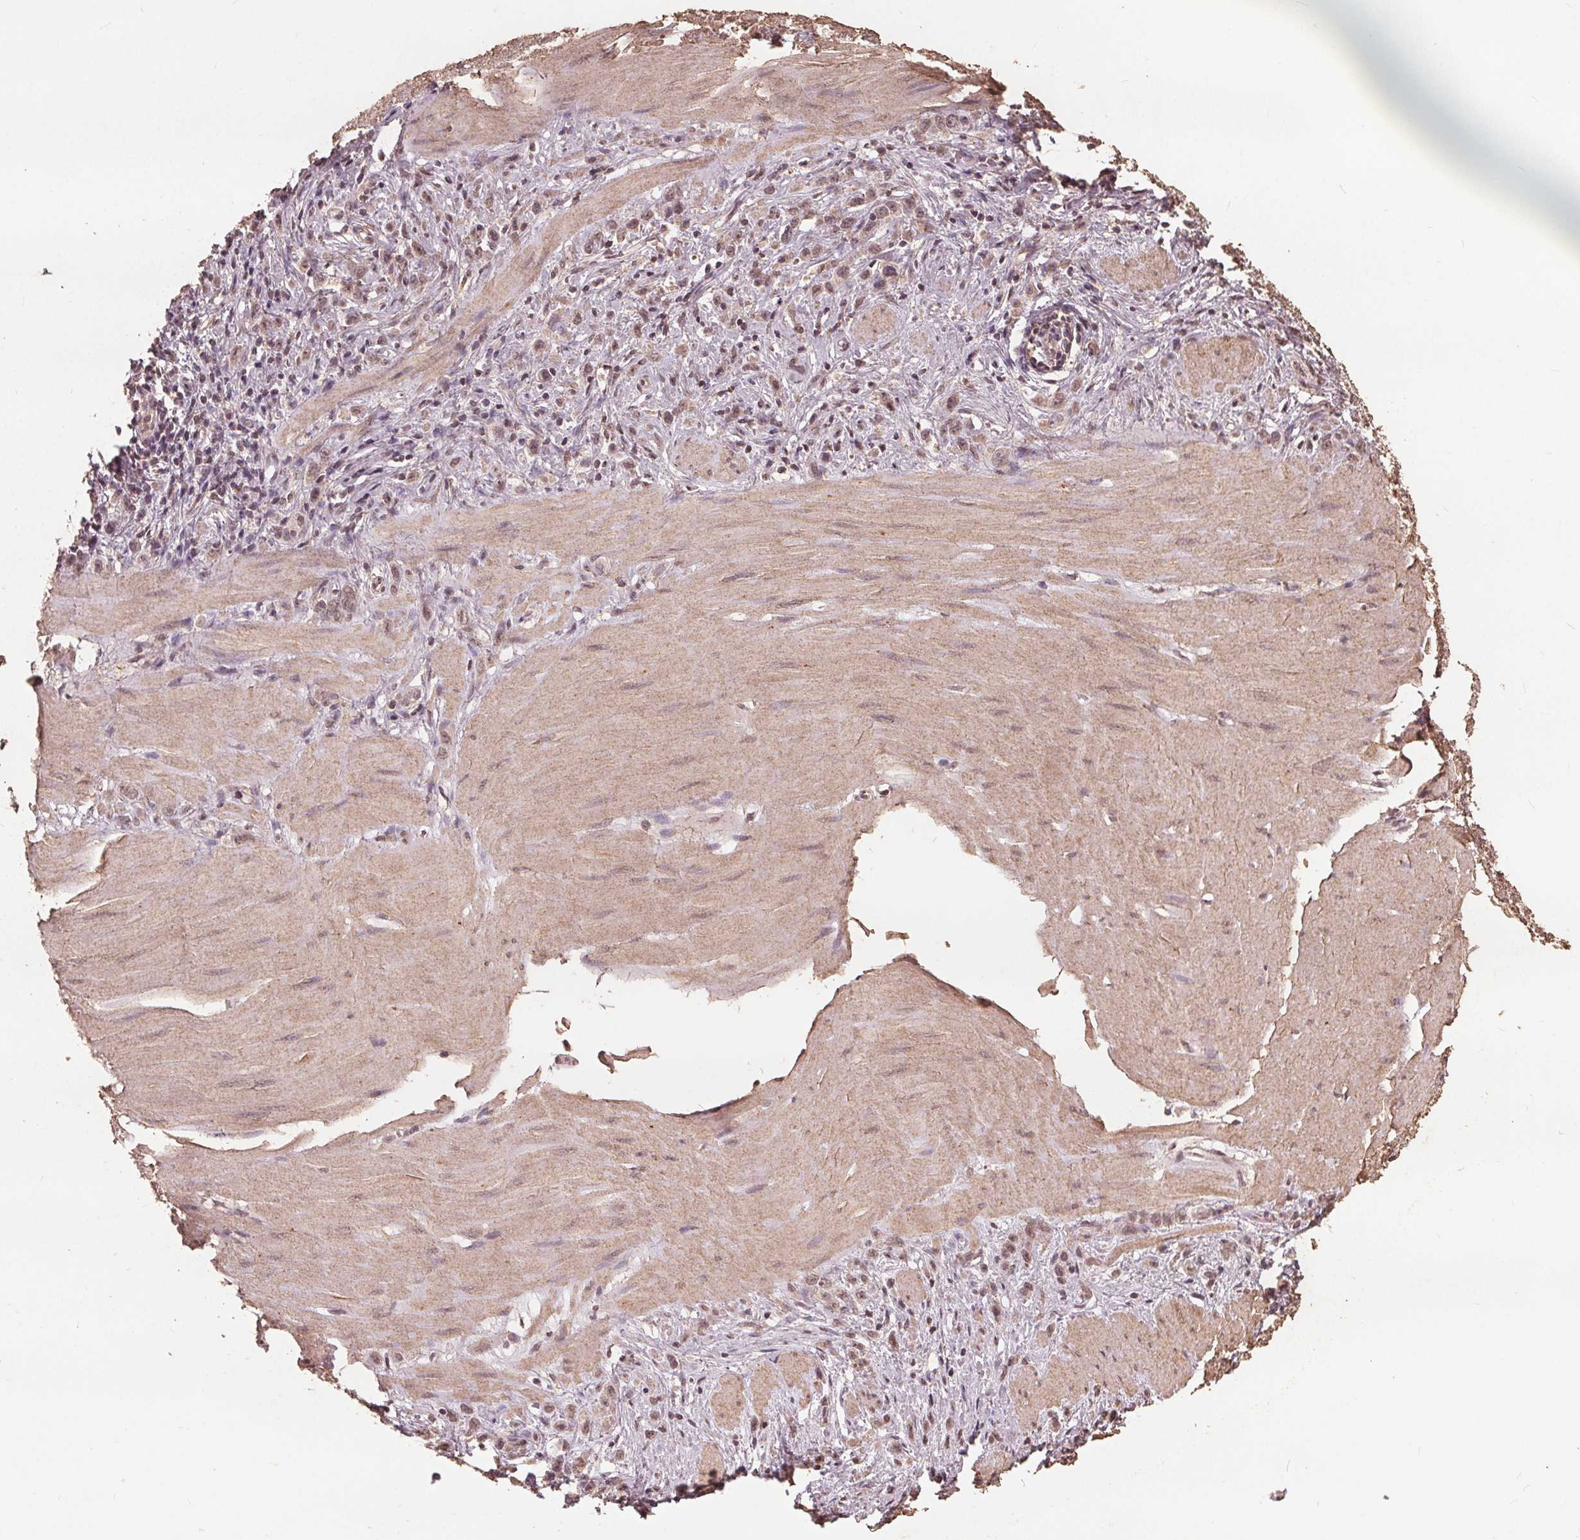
{"staining": {"intensity": "weak", "quantity": ">75%", "location": "nuclear"}, "tissue": "stomach cancer", "cell_type": "Tumor cells", "image_type": "cancer", "snomed": [{"axis": "morphology", "description": "Adenocarcinoma, NOS"}, {"axis": "topography", "description": "Stomach"}], "caption": "IHC (DAB (3,3'-diaminobenzidine)) staining of human stomach cancer (adenocarcinoma) exhibits weak nuclear protein staining in about >75% of tumor cells.", "gene": "DSG3", "patient": {"sex": "male", "age": 47}}